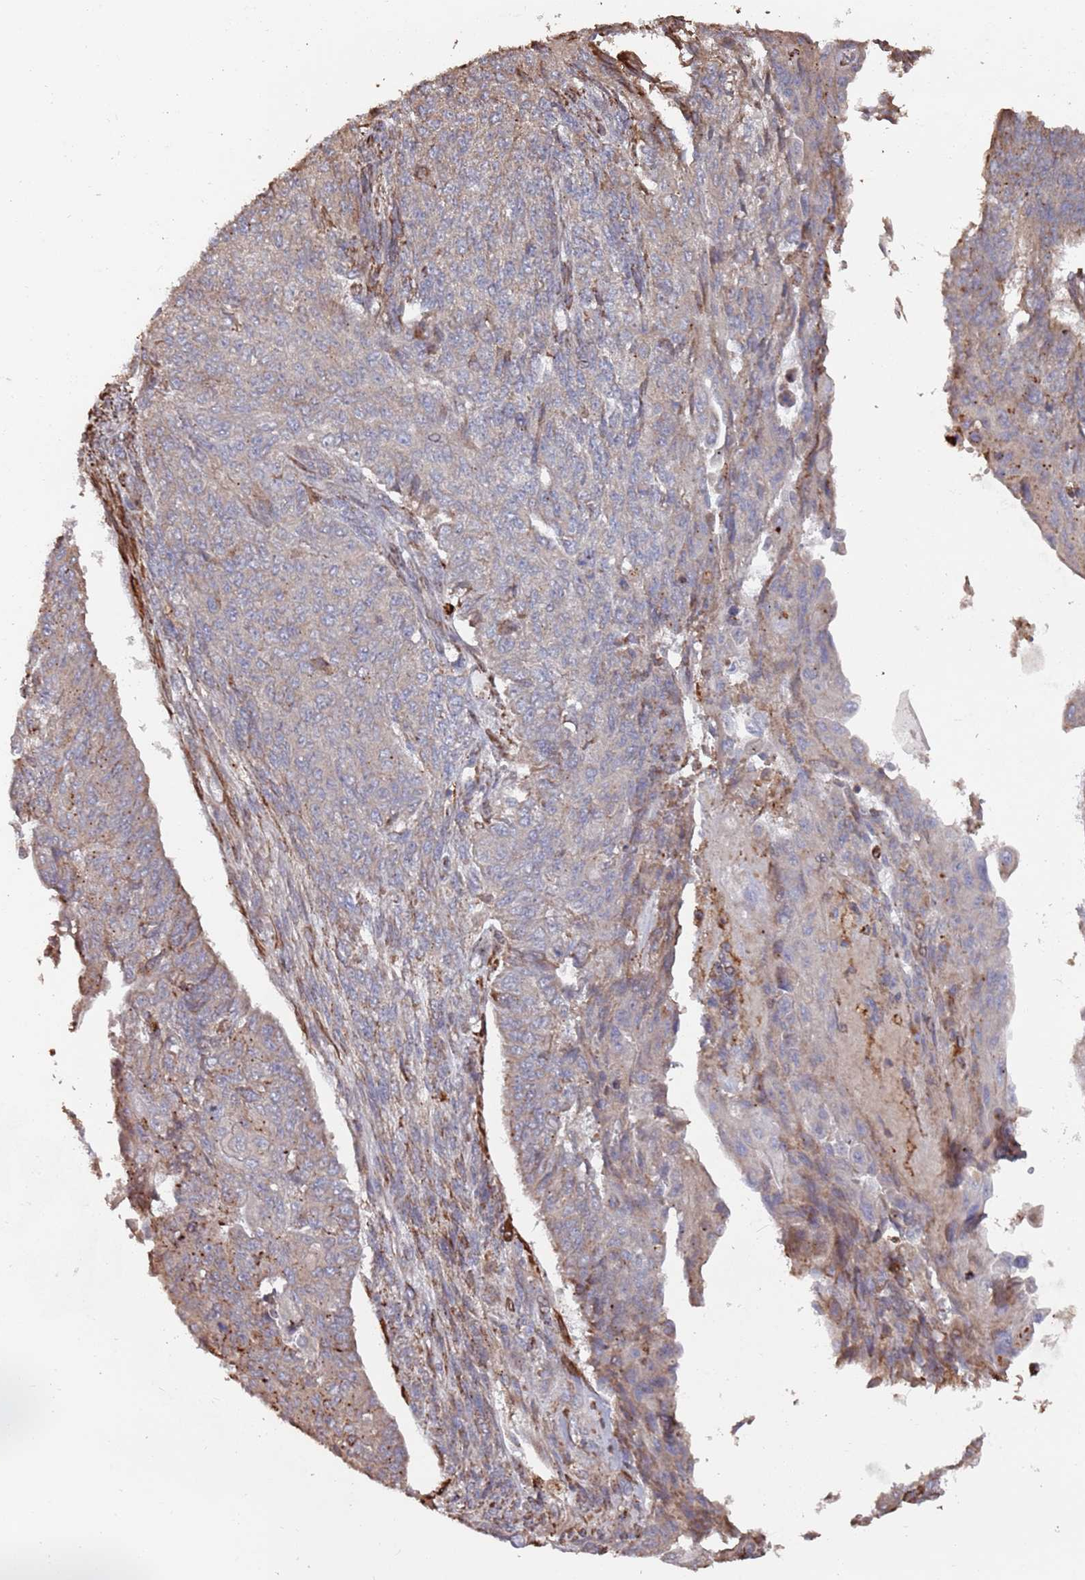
{"staining": {"intensity": "moderate", "quantity": "<25%", "location": "cytoplasmic/membranous"}, "tissue": "endometrial cancer", "cell_type": "Tumor cells", "image_type": "cancer", "snomed": [{"axis": "morphology", "description": "Adenocarcinoma, NOS"}, {"axis": "topography", "description": "Endometrium"}], "caption": "Endometrial cancer (adenocarcinoma) stained with DAB (3,3'-diaminobenzidine) immunohistochemistry displays low levels of moderate cytoplasmic/membranous staining in about <25% of tumor cells.", "gene": "LACC1", "patient": {"sex": "female", "age": 32}}